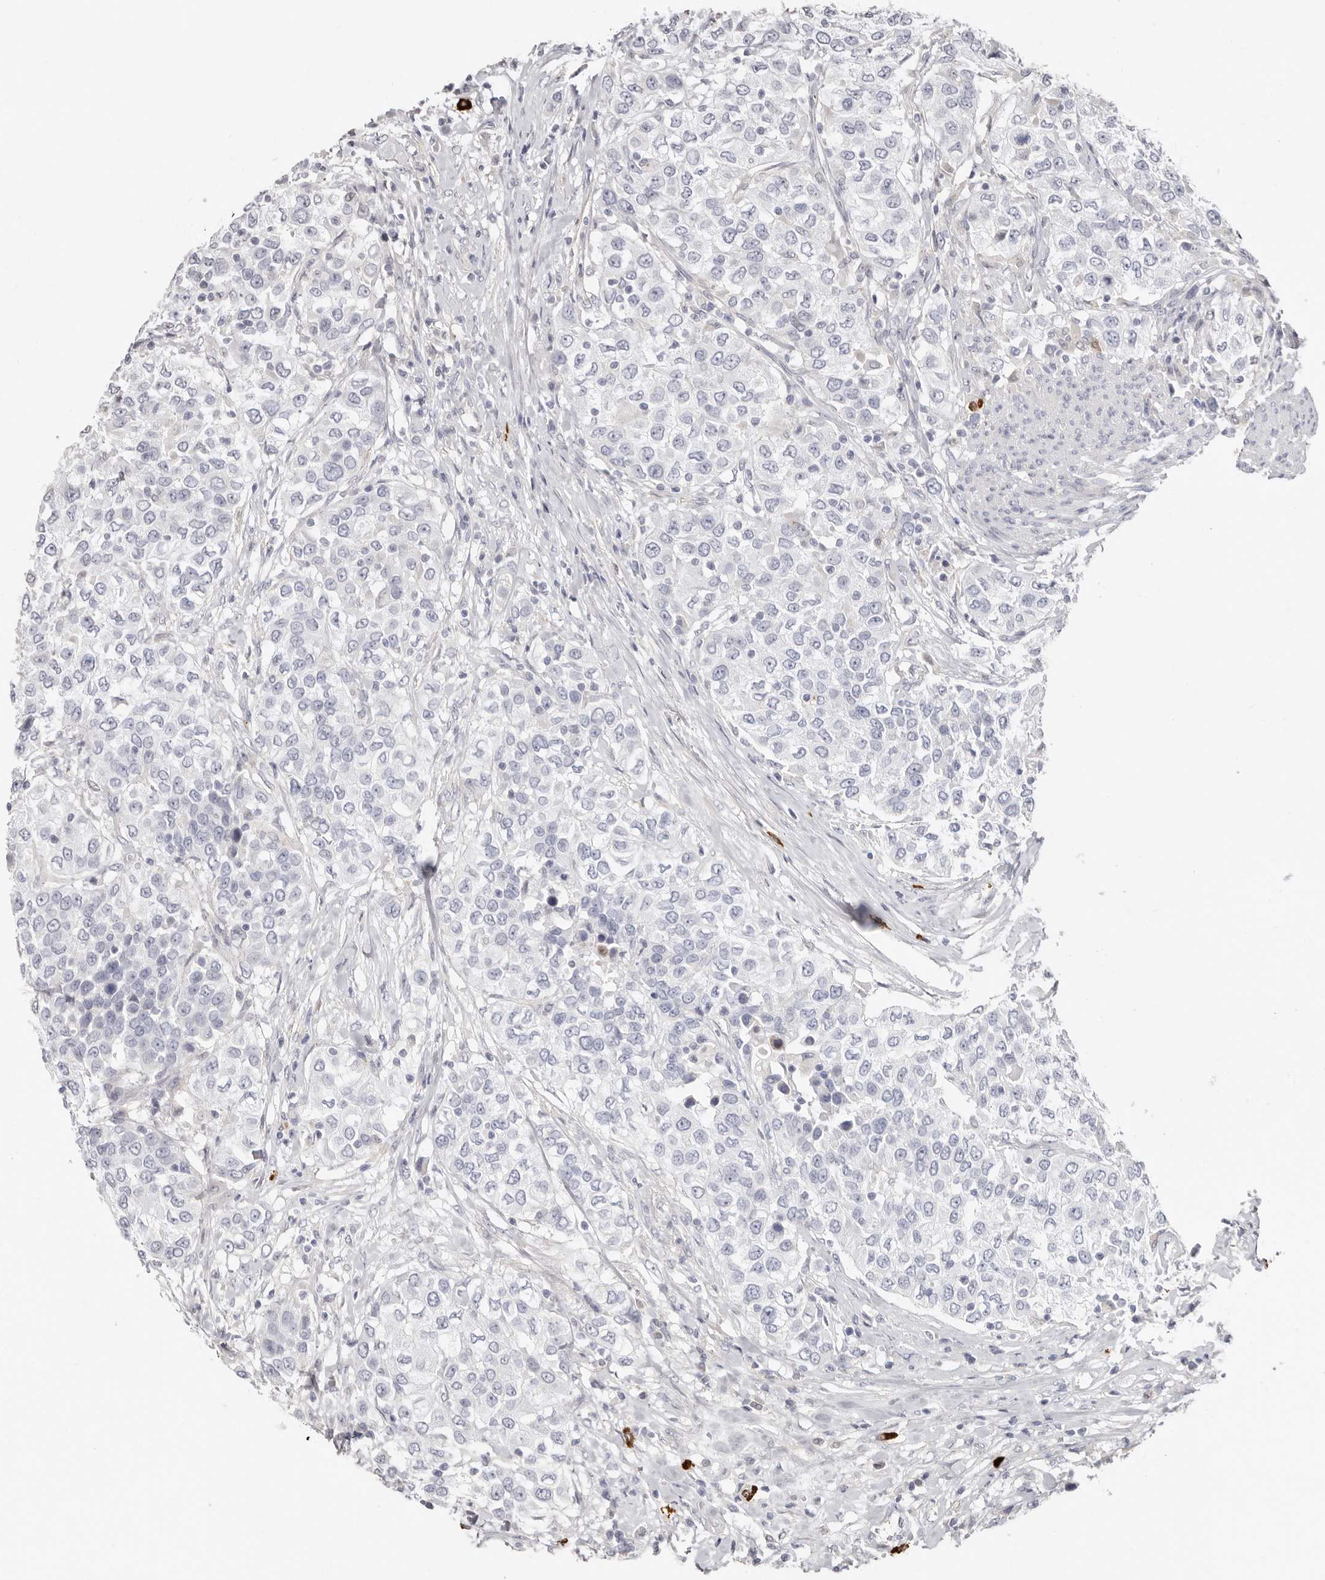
{"staining": {"intensity": "negative", "quantity": "none", "location": "none"}, "tissue": "urothelial cancer", "cell_type": "Tumor cells", "image_type": "cancer", "snomed": [{"axis": "morphology", "description": "Urothelial carcinoma, High grade"}, {"axis": "topography", "description": "Urinary bladder"}], "caption": "An IHC micrograph of urothelial cancer is shown. There is no staining in tumor cells of urothelial cancer.", "gene": "PKDCC", "patient": {"sex": "female", "age": 80}}